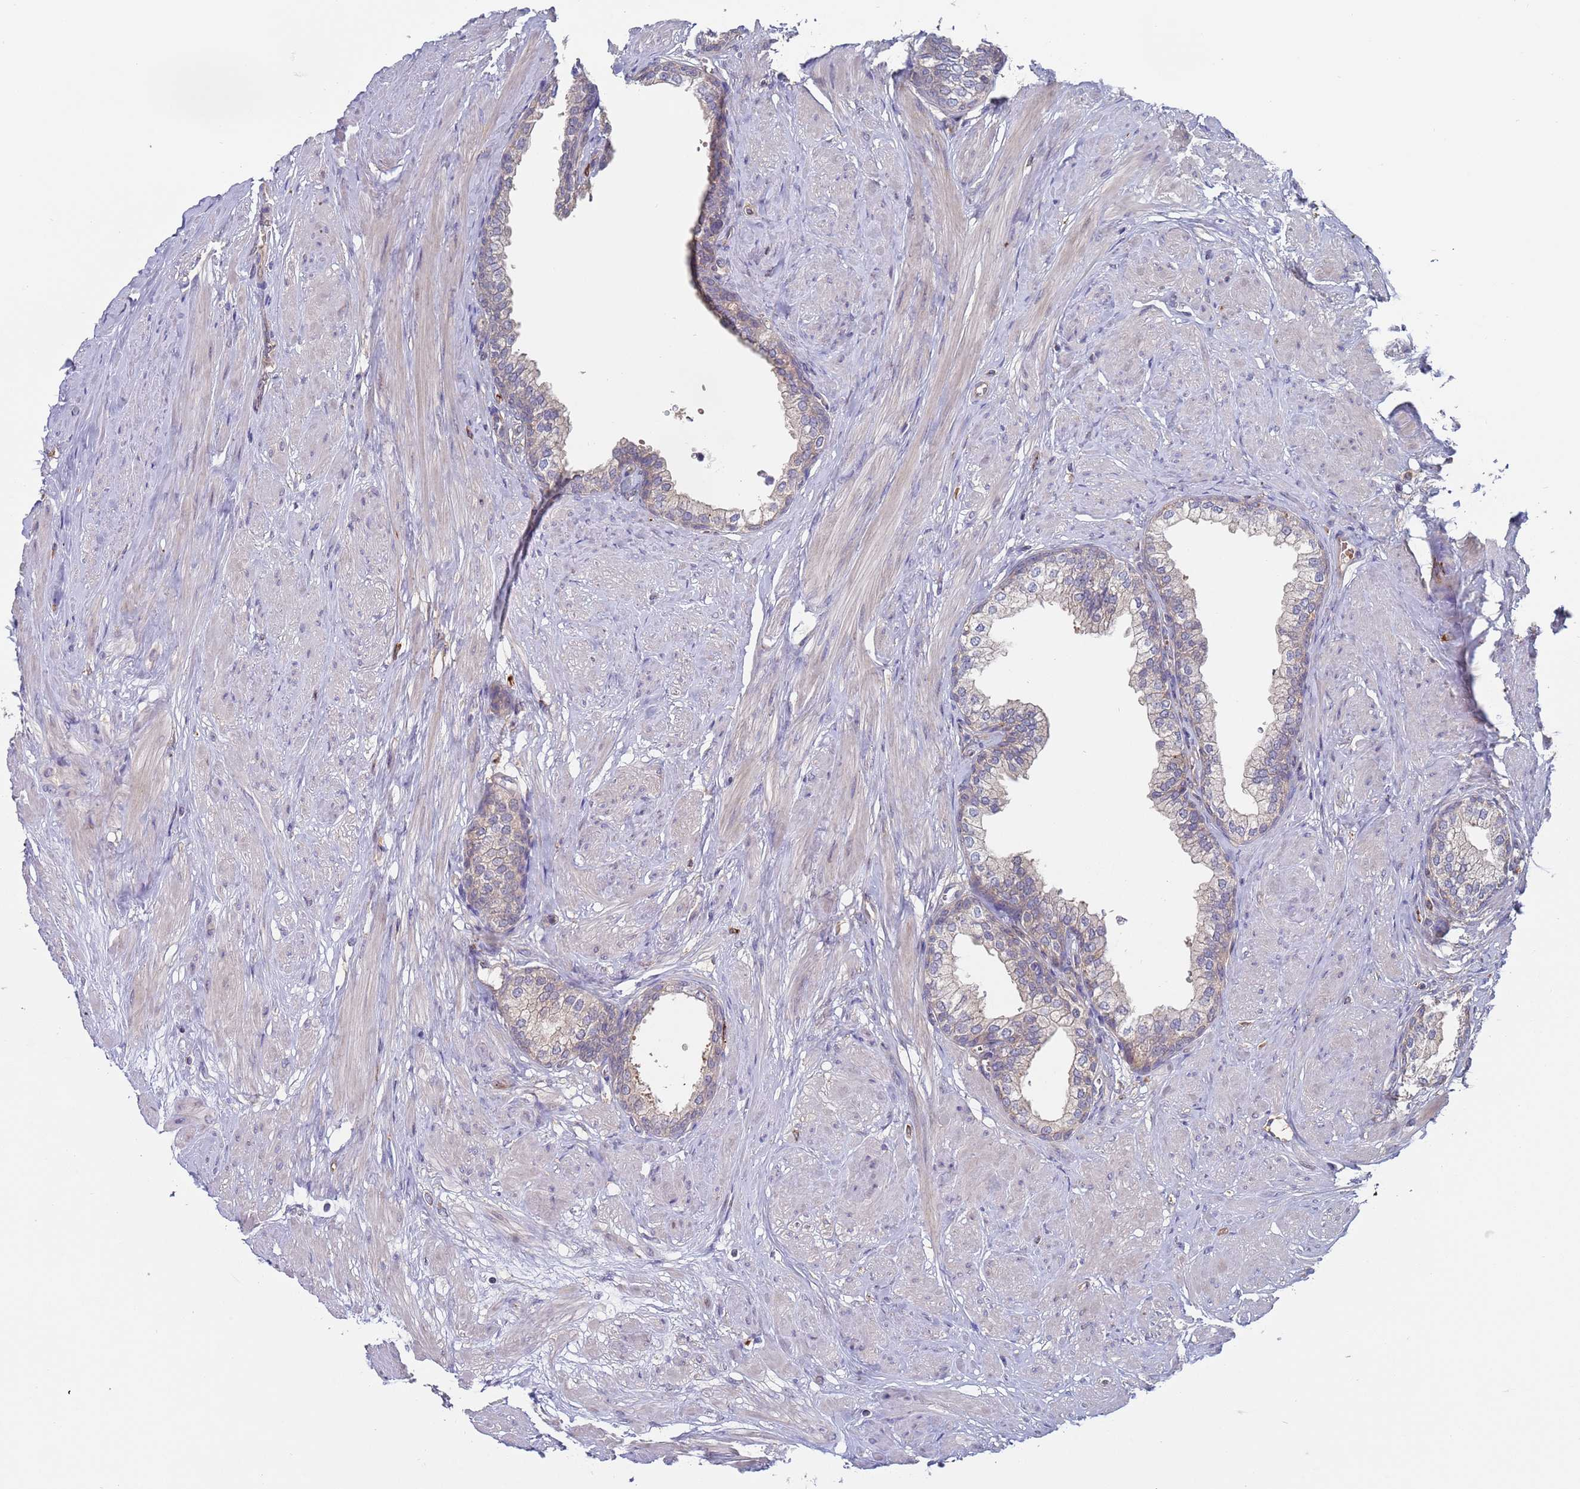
{"staining": {"intensity": "negative", "quantity": "none", "location": "none"}, "tissue": "prostate", "cell_type": "Glandular cells", "image_type": "normal", "snomed": [{"axis": "morphology", "description": "Normal tissue, NOS"}, {"axis": "morphology", "description": "Urothelial carcinoma, Low grade"}, {"axis": "topography", "description": "Urinary bladder"}, {"axis": "topography", "description": "Prostate"}], "caption": "There is no significant staining in glandular cells of prostate. (DAB immunohistochemistry, high magnification).", "gene": "MALRD1", "patient": {"sex": "male", "age": 60}}